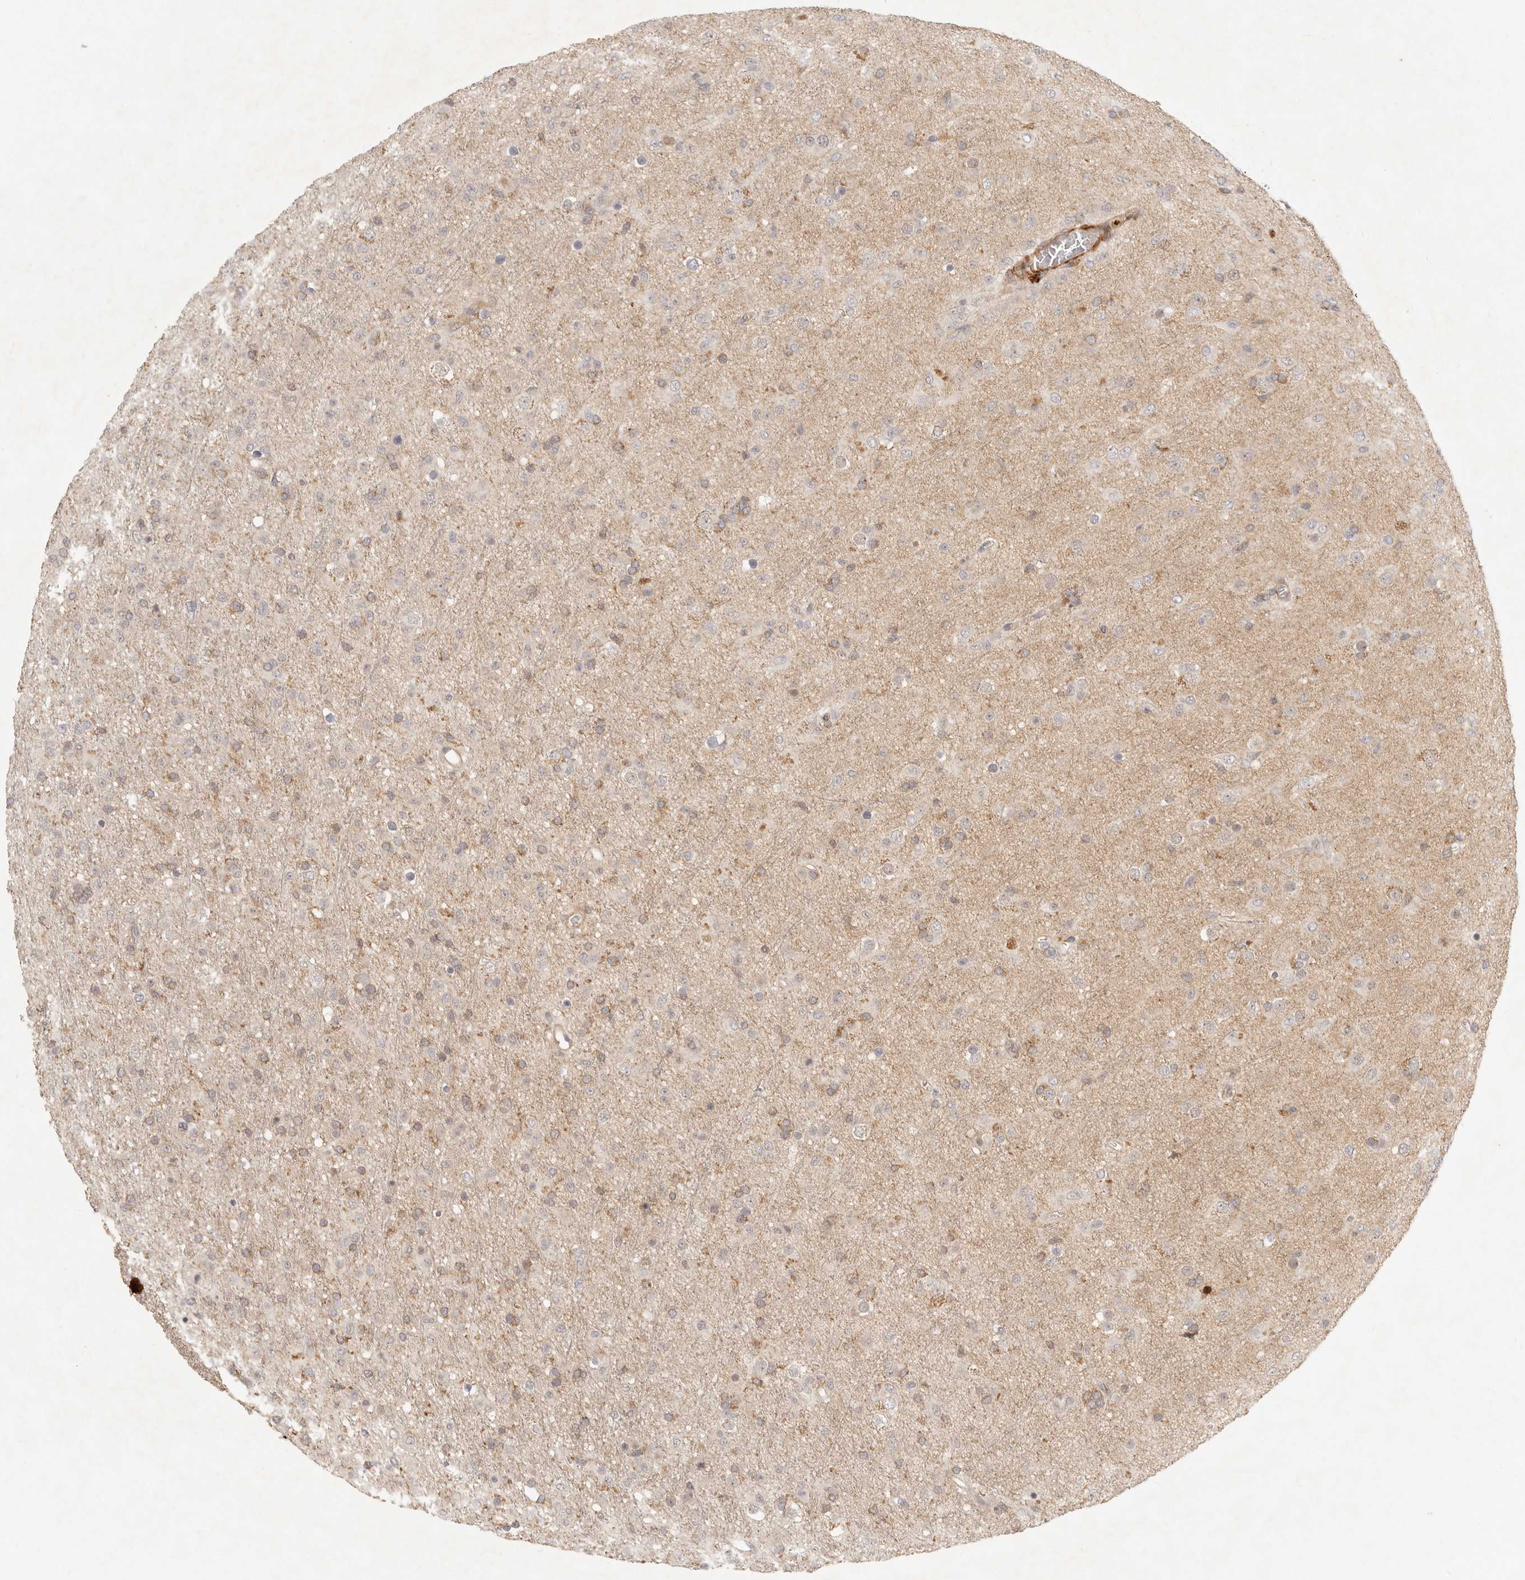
{"staining": {"intensity": "moderate", "quantity": "25%-75%", "location": "cytoplasmic/membranous"}, "tissue": "glioma", "cell_type": "Tumor cells", "image_type": "cancer", "snomed": [{"axis": "morphology", "description": "Glioma, malignant, Low grade"}, {"axis": "topography", "description": "Brain"}], "caption": "An image of low-grade glioma (malignant) stained for a protein reveals moderate cytoplasmic/membranous brown staining in tumor cells. The protein is stained brown, and the nuclei are stained in blue (DAB (3,3'-diaminobenzidine) IHC with brightfield microscopy, high magnification).", "gene": "VIPR1", "patient": {"sex": "male", "age": 65}}